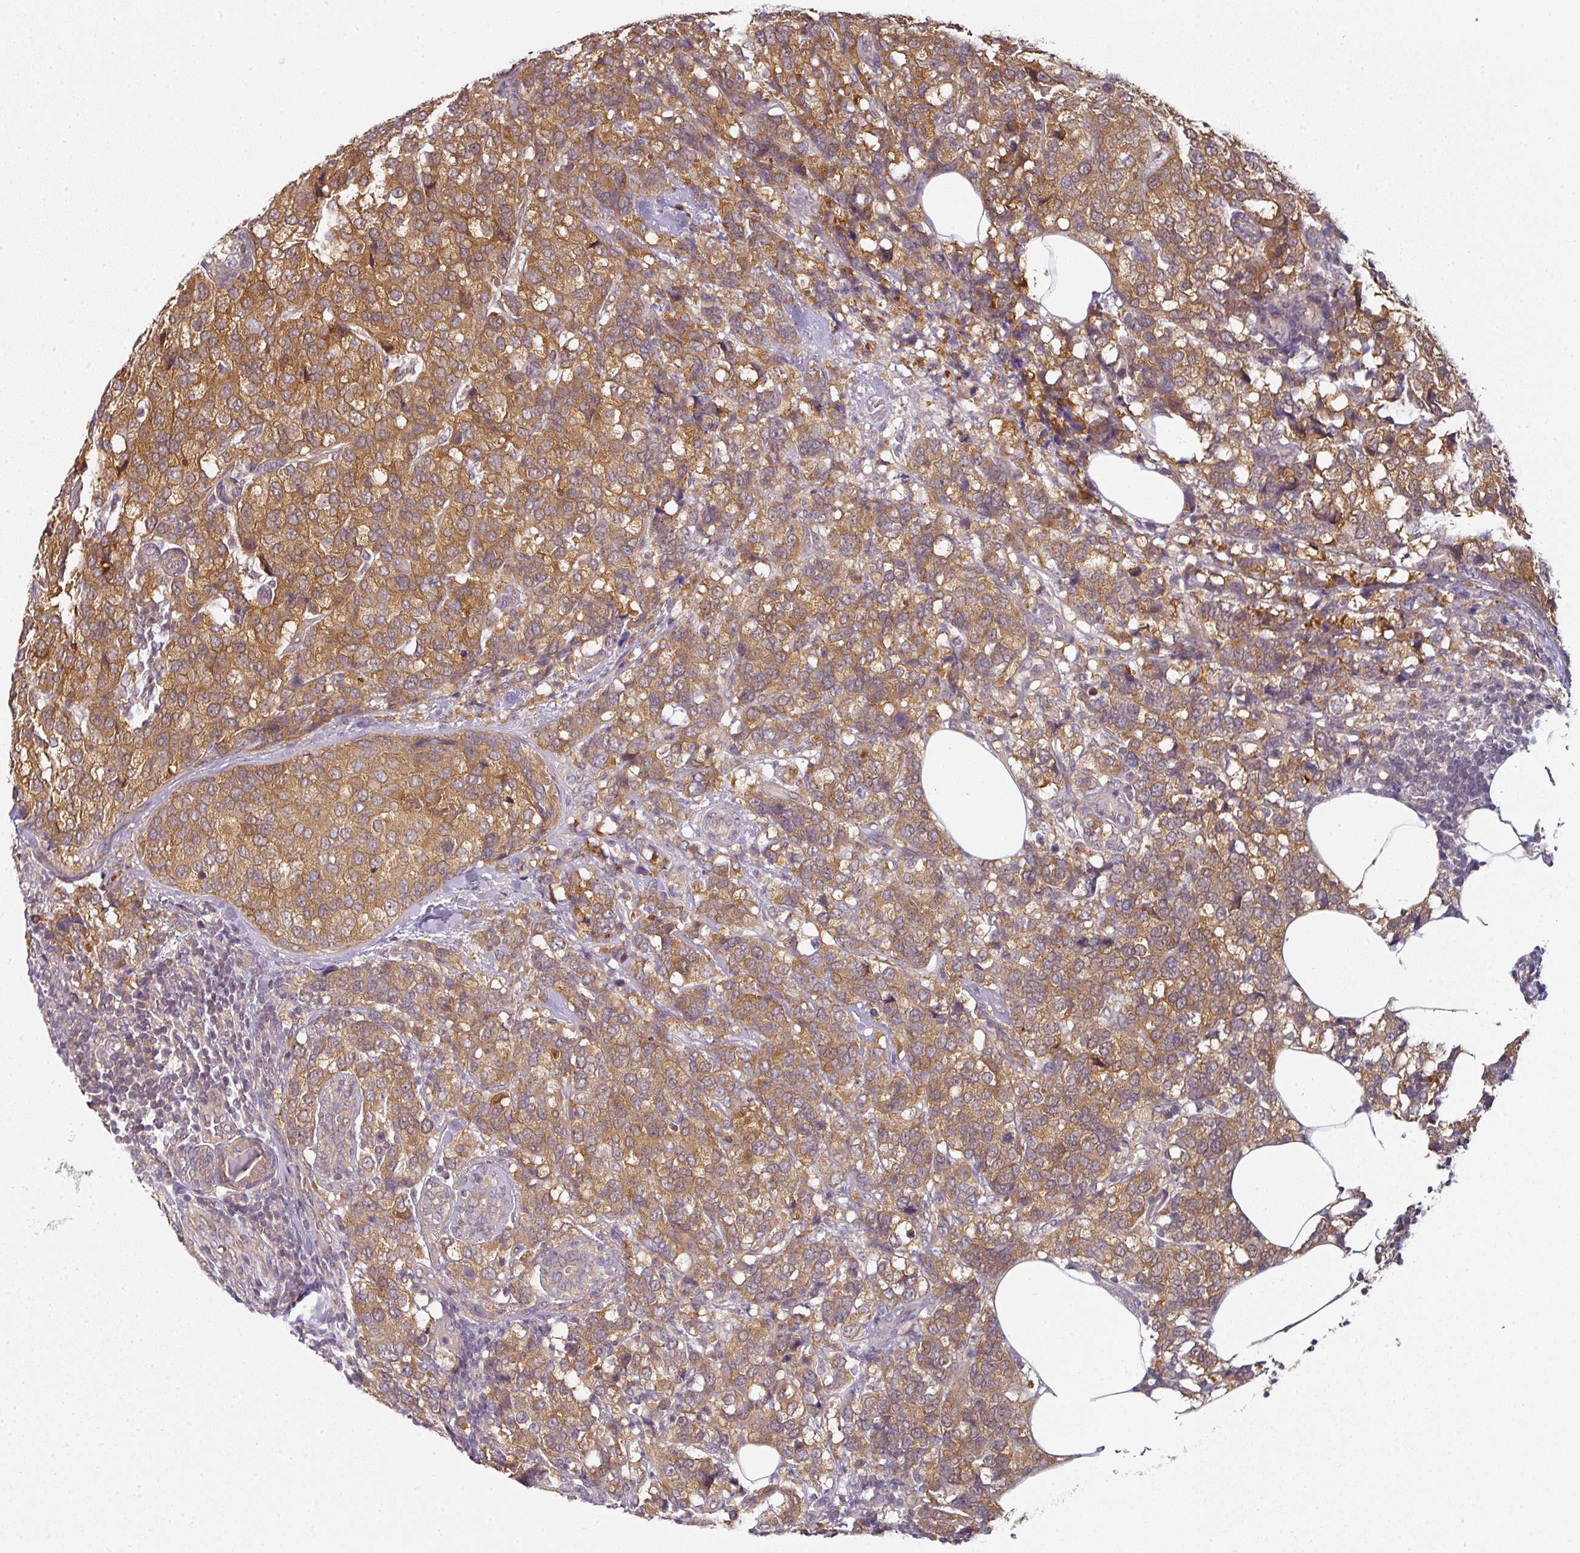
{"staining": {"intensity": "moderate", "quantity": ">75%", "location": "cytoplasmic/membranous"}, "tissue": "breast cancer", "cell_type": "Tumor cells", "image_type": "cancer", "snomed": [{"axis": "morphology", "description": "Lobular carcinoma"}, {"axis": "topography", "description": "Breast"}], "caption": "Lobular carcinoma (breast) stained with a protein marker exhibits moderate staining in tumor cells.", "gene": "MAP2K2", "patient": {"sex": "female", "age": 59}}